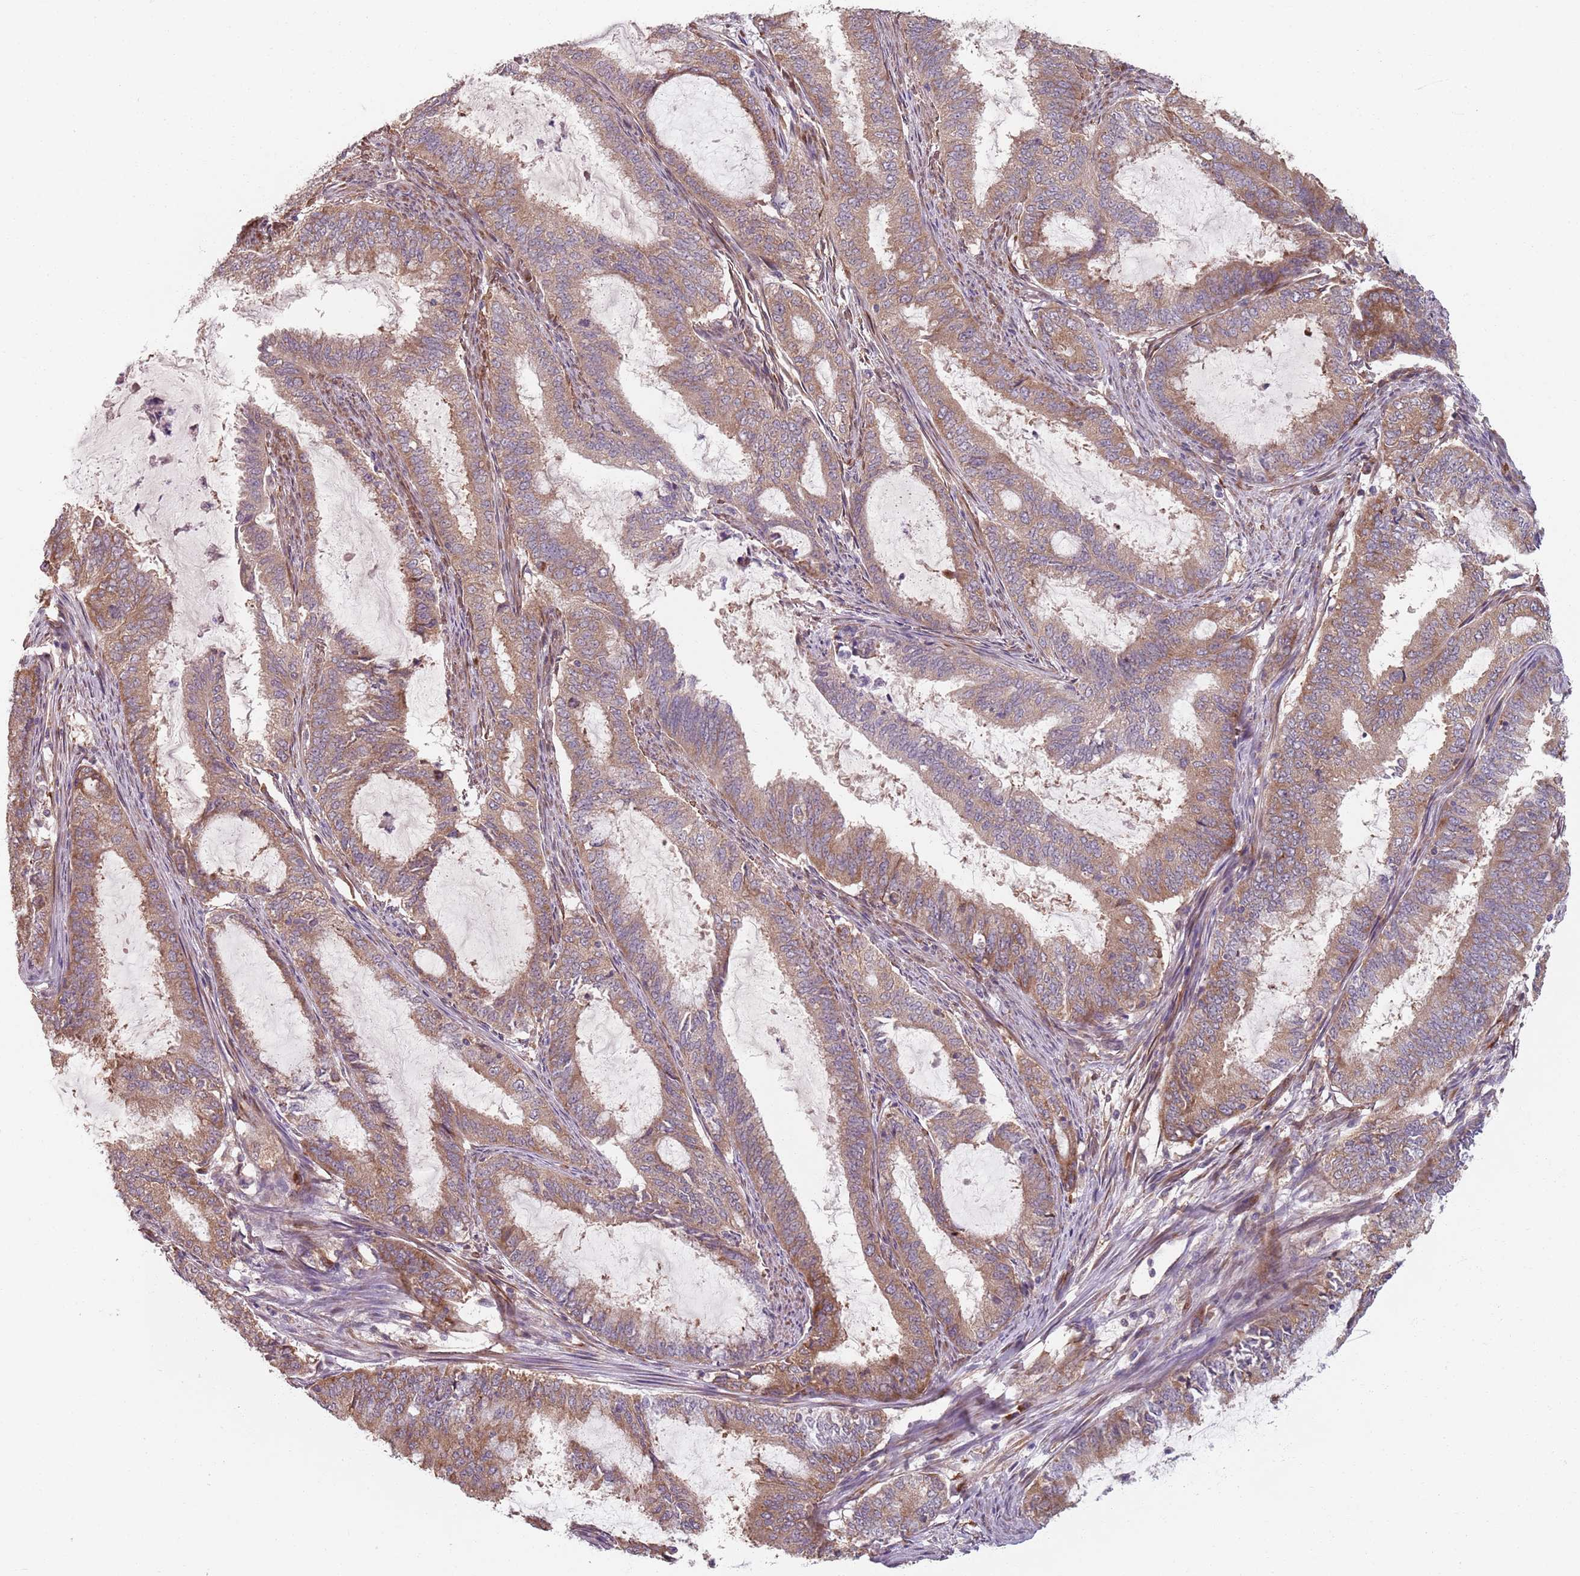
{"staining": {"intensity": "moderate", "quantity": ">75%", "location": "cytoplasmic/membranous"}, "tissue": "endometrial cancer", "cell_type": "Tumor cells", "image_type": "cancer", "snomed": [{"axis": "morphology", "description": "Adenocarcinoma, NOS"}, {"axis": "topography", "description": "Endometrium"}], "caption": "Moderate cytoplasmic/membranous protein expression is present in approximately >75% of tumor cells in endometrial cancer (adenocarcinoma).", "gene": "NOTCH3", "patient": {"sex": "female", "age": 51}}